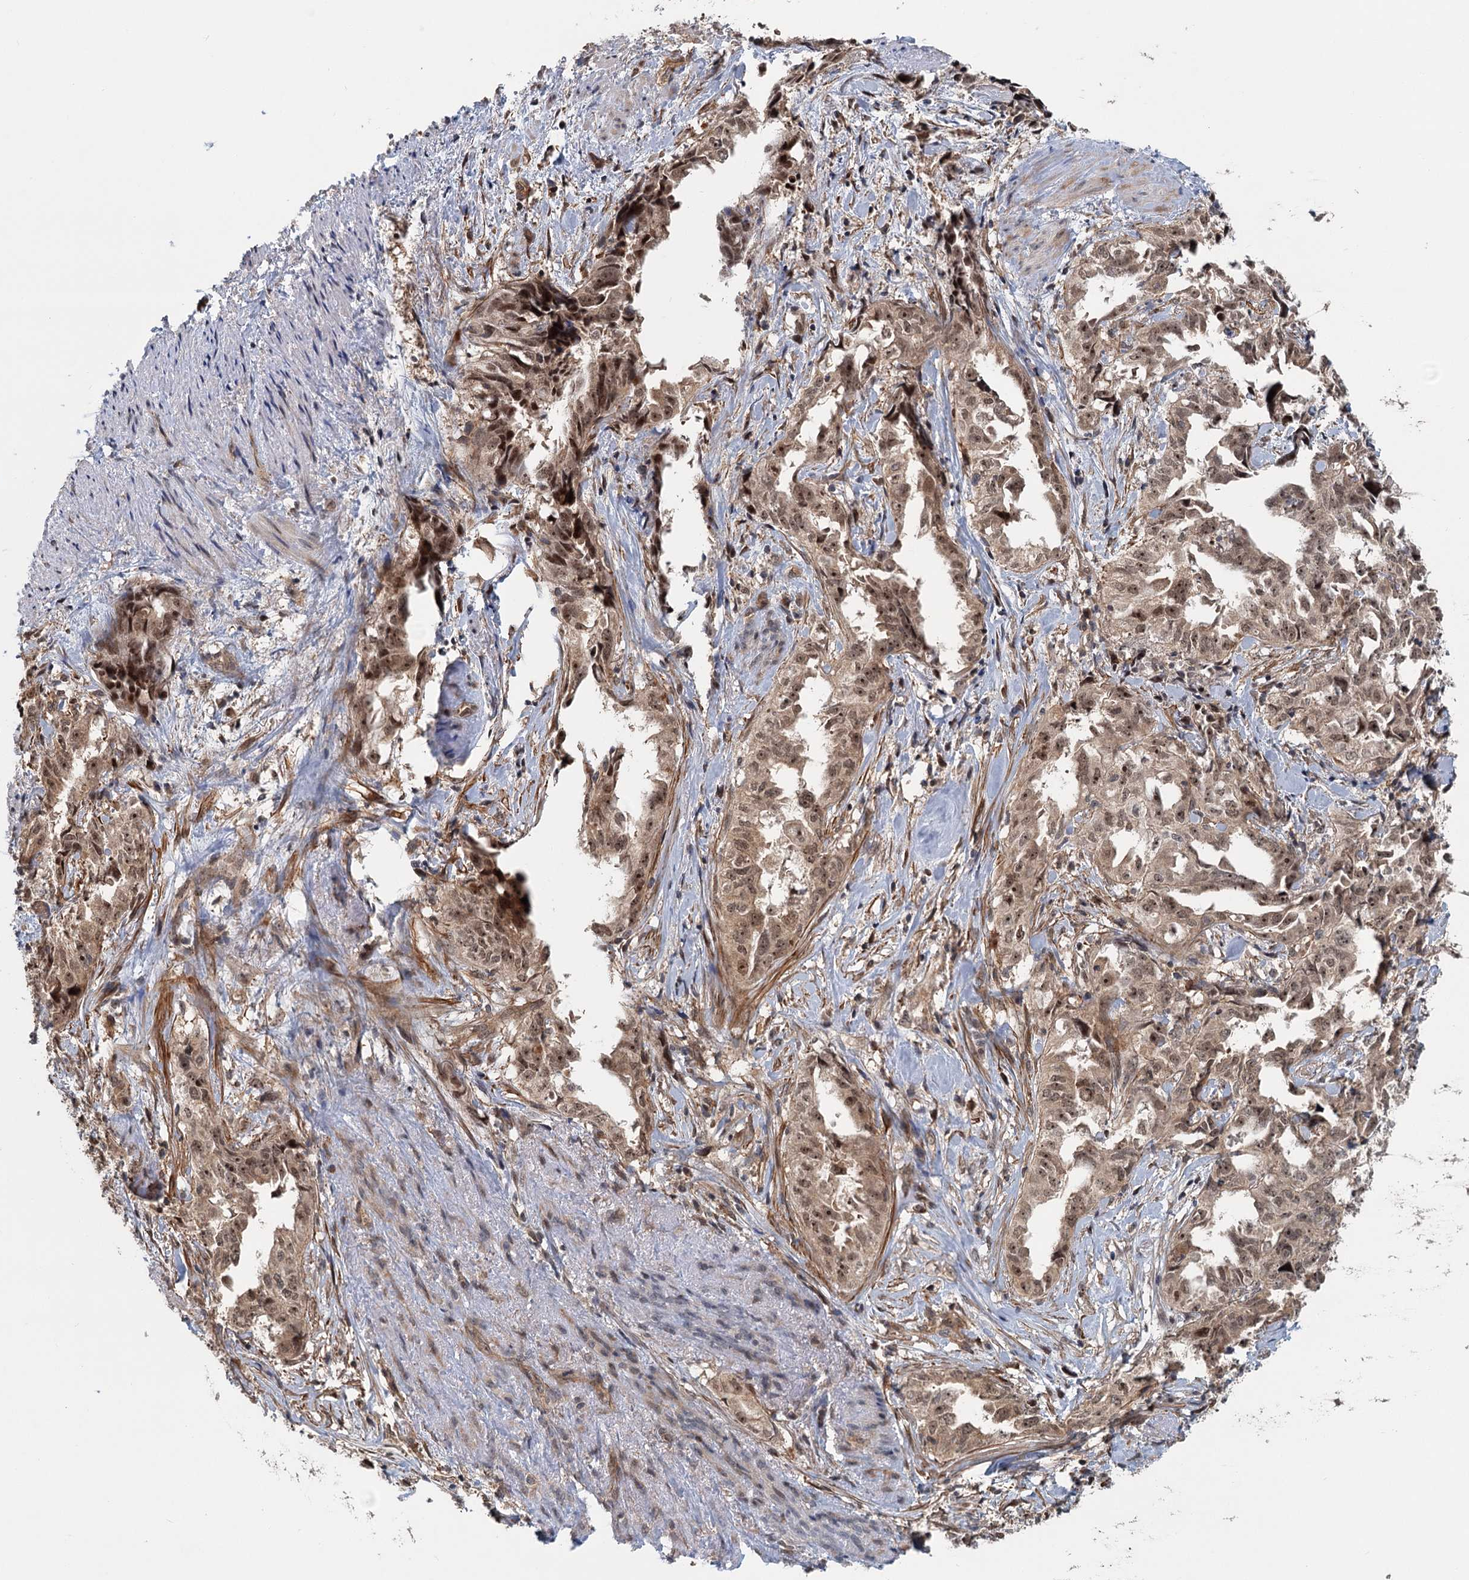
{"staining": {"intensity": "moderate", "quantity": ">75%", "location": "nuclear"}, "tissue": "endometrial cancer", "cell_type": "Tumor cells", "image_type": "cancer", "snomed": [{"axis": "morphology", "description": "Adenocarcinoma, NOS"}, {"axis": "topography", "description": "Endometrium"}], "caption": "An image of endometrial cancer stained for a protein reveals moderate nuclear brown staining in tumor cells. (Brightfield microscopy of DAB IHC at high magnification).", "gene": "TAS2R42", "patient": {"sex": "female", "age": 65}}